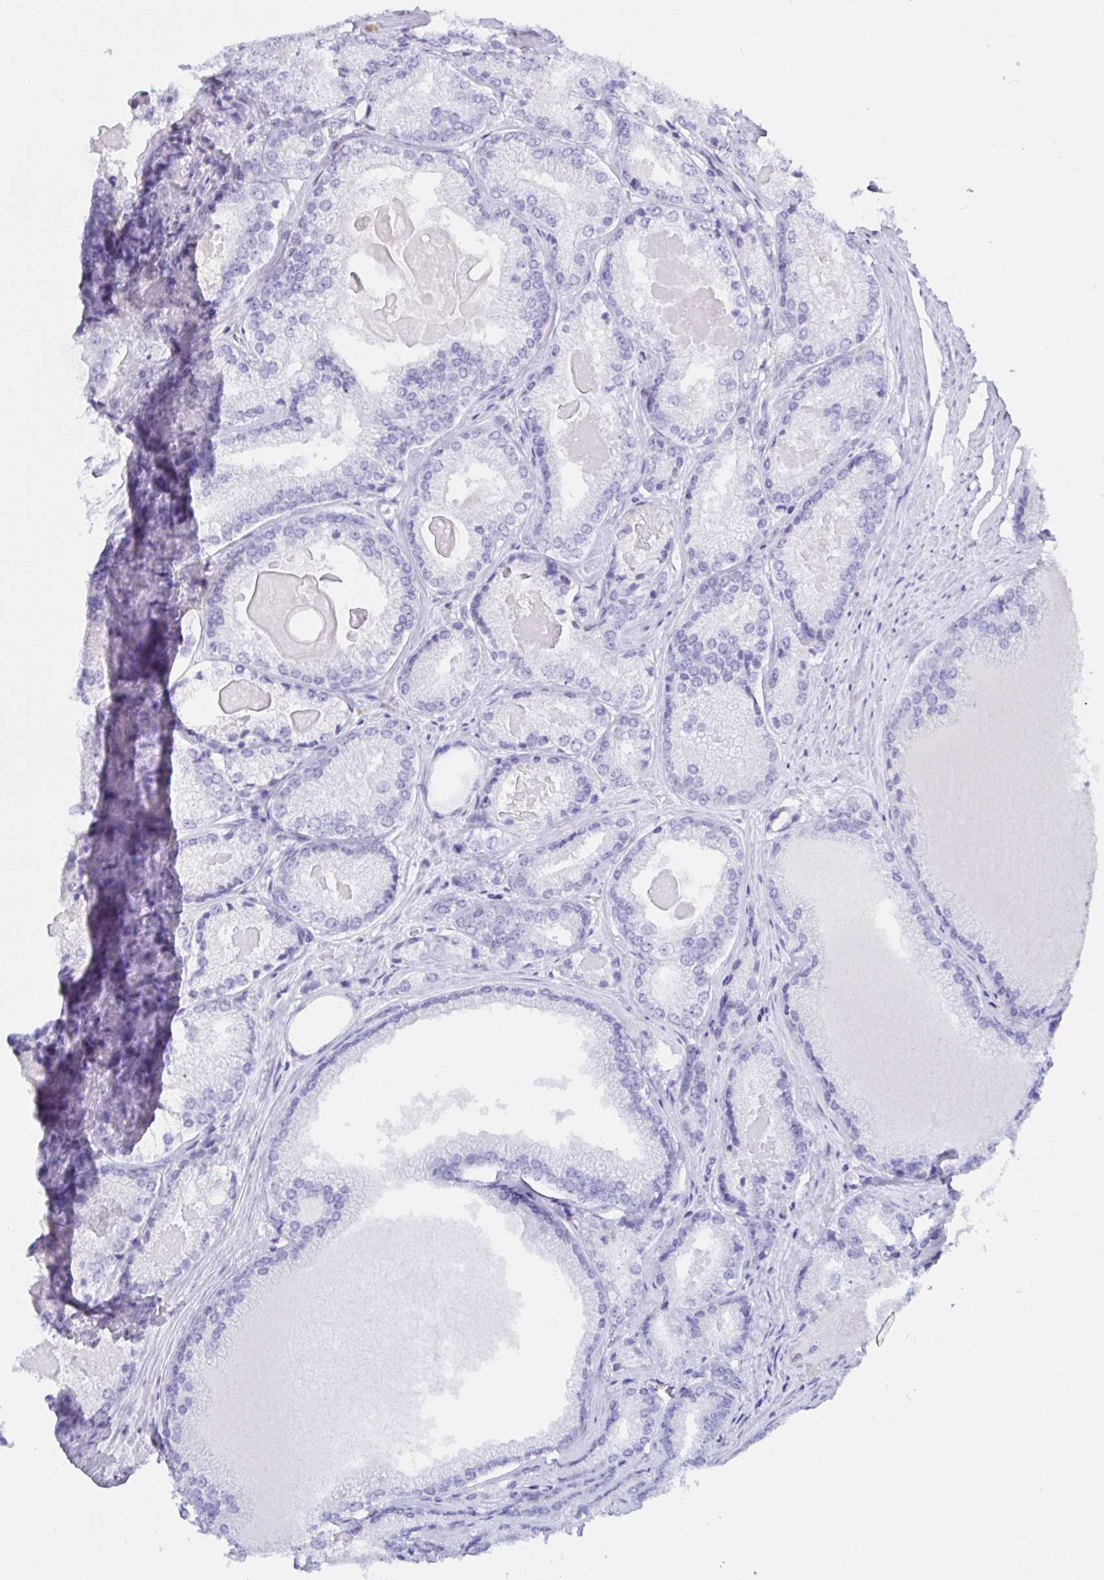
{"staining": {"intensity": "negative", "quantity": "none", "location": "none"}, "tissue": "prostate cancer", "cell_type": "Tumor cells", "image_type": "cancer", "snomed": [{"axis": "morphology", "description": "Adenocarcinoma, NOS"}, {"axis": "morphology", "description": "Adenocarcinoma, Low grade"}, {"axis": "topography", "description": "Prostate"}], "caption": "IHC image of neoplastic tissue: prostate adenocarcinoma stained with DAB reveals no significant protein expression in tumor cells.", "gene": "SAA4", "patient": {"sex": "male", "age": 68}}